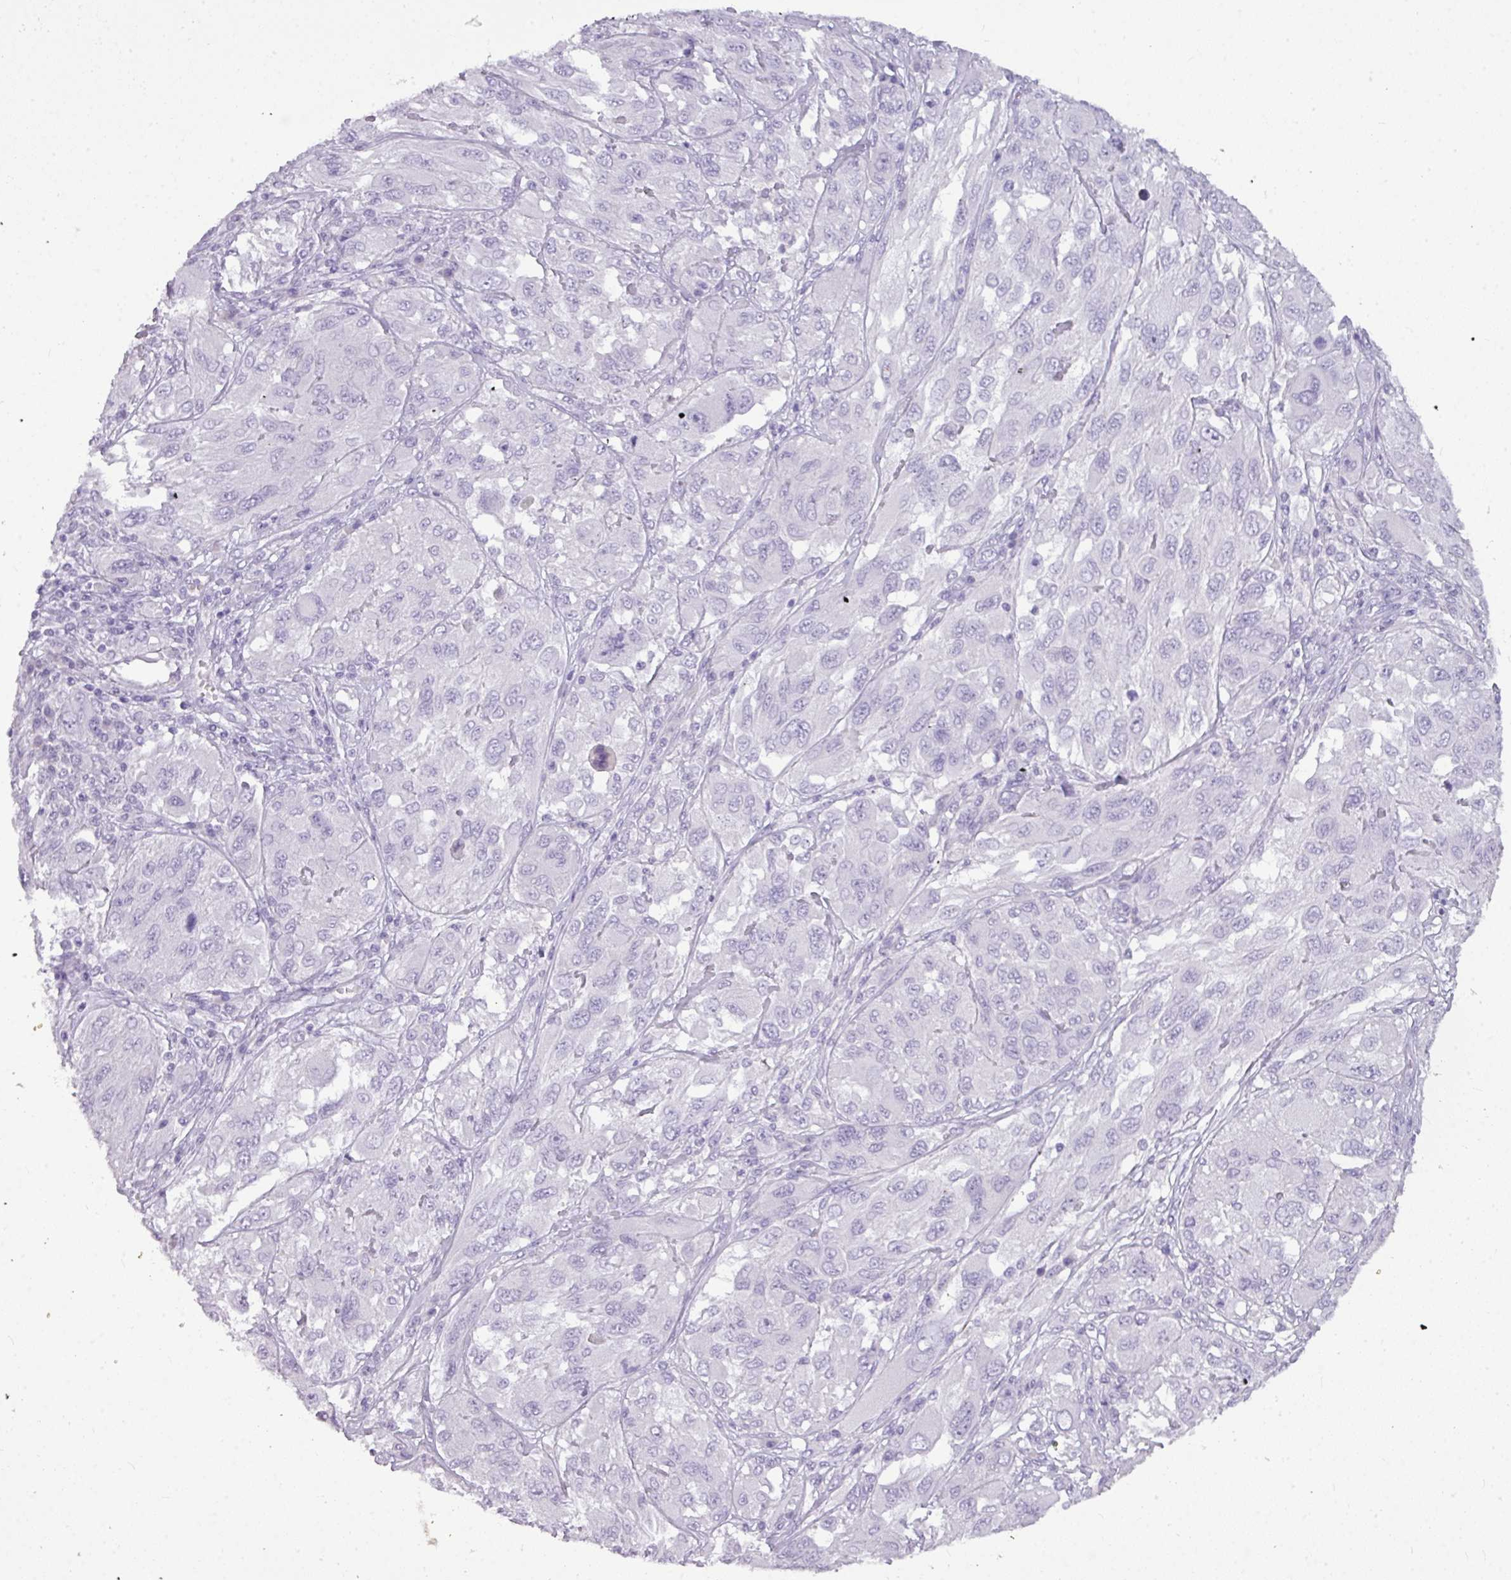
{"staining": {"intensity": "negative", "quantity": "none", "location": "none"}, "tissue": "melanoma", "cell_type": "Tumor cells", "image_type": "cancer", "snomed": [{"axis": "morphology", "description": "Malignant melanoma, NOS"}, {"axis": "topography", "description": "Skin"}], "caption": "Tumor cells show no significant protein positivity in malignant melanoma.", "gene": "TMEM91", "patient": {"sex": "female", "age": 91}}